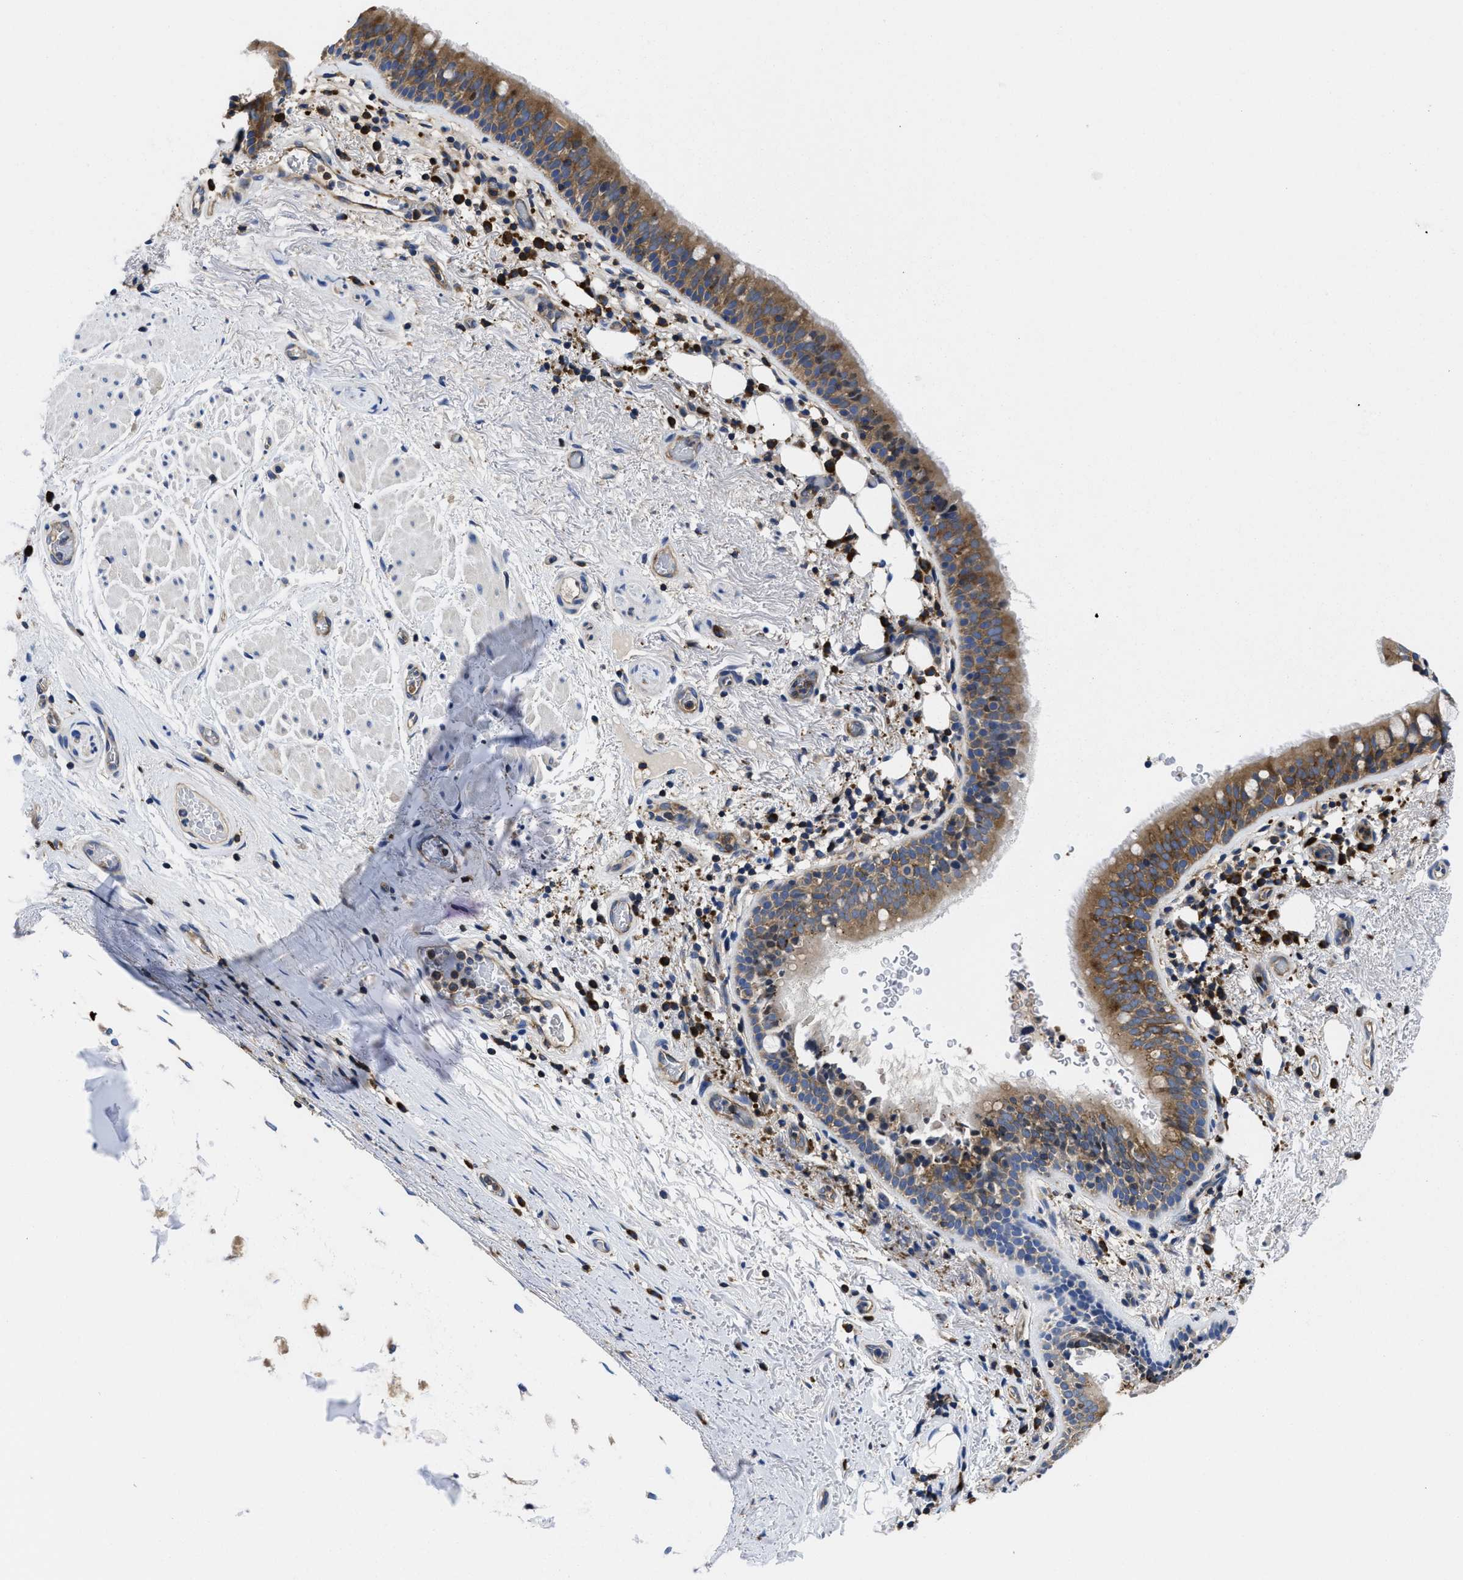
{"staining": {"intensity": "moderate", "quantity": ">75%", "location": "cytoplasmic/membranous"}, "tissue": "bronchus", "cell_type": "Respiratory epithelial cells", "image_type": "normal", "snomed": [{"axis": "morphology", "description": "Normal tissue, NOS"}, {"axis": "morphology", "description": "Inflammation, NOS"}, {"axis": "topography", "description": "Cartilage tissue"}, {"axis": "topography", "description": "Bronchus"}], "caption": "An image of human bronchus stained for a protein shows moderate cytoplasmic/membranous brown staining in respiratory epithelial cells. Ihc stains the protein in brown and the nuclei are stained blue.", "gene": "YARS1", "patient": {"sex": "male", "age": 77}}